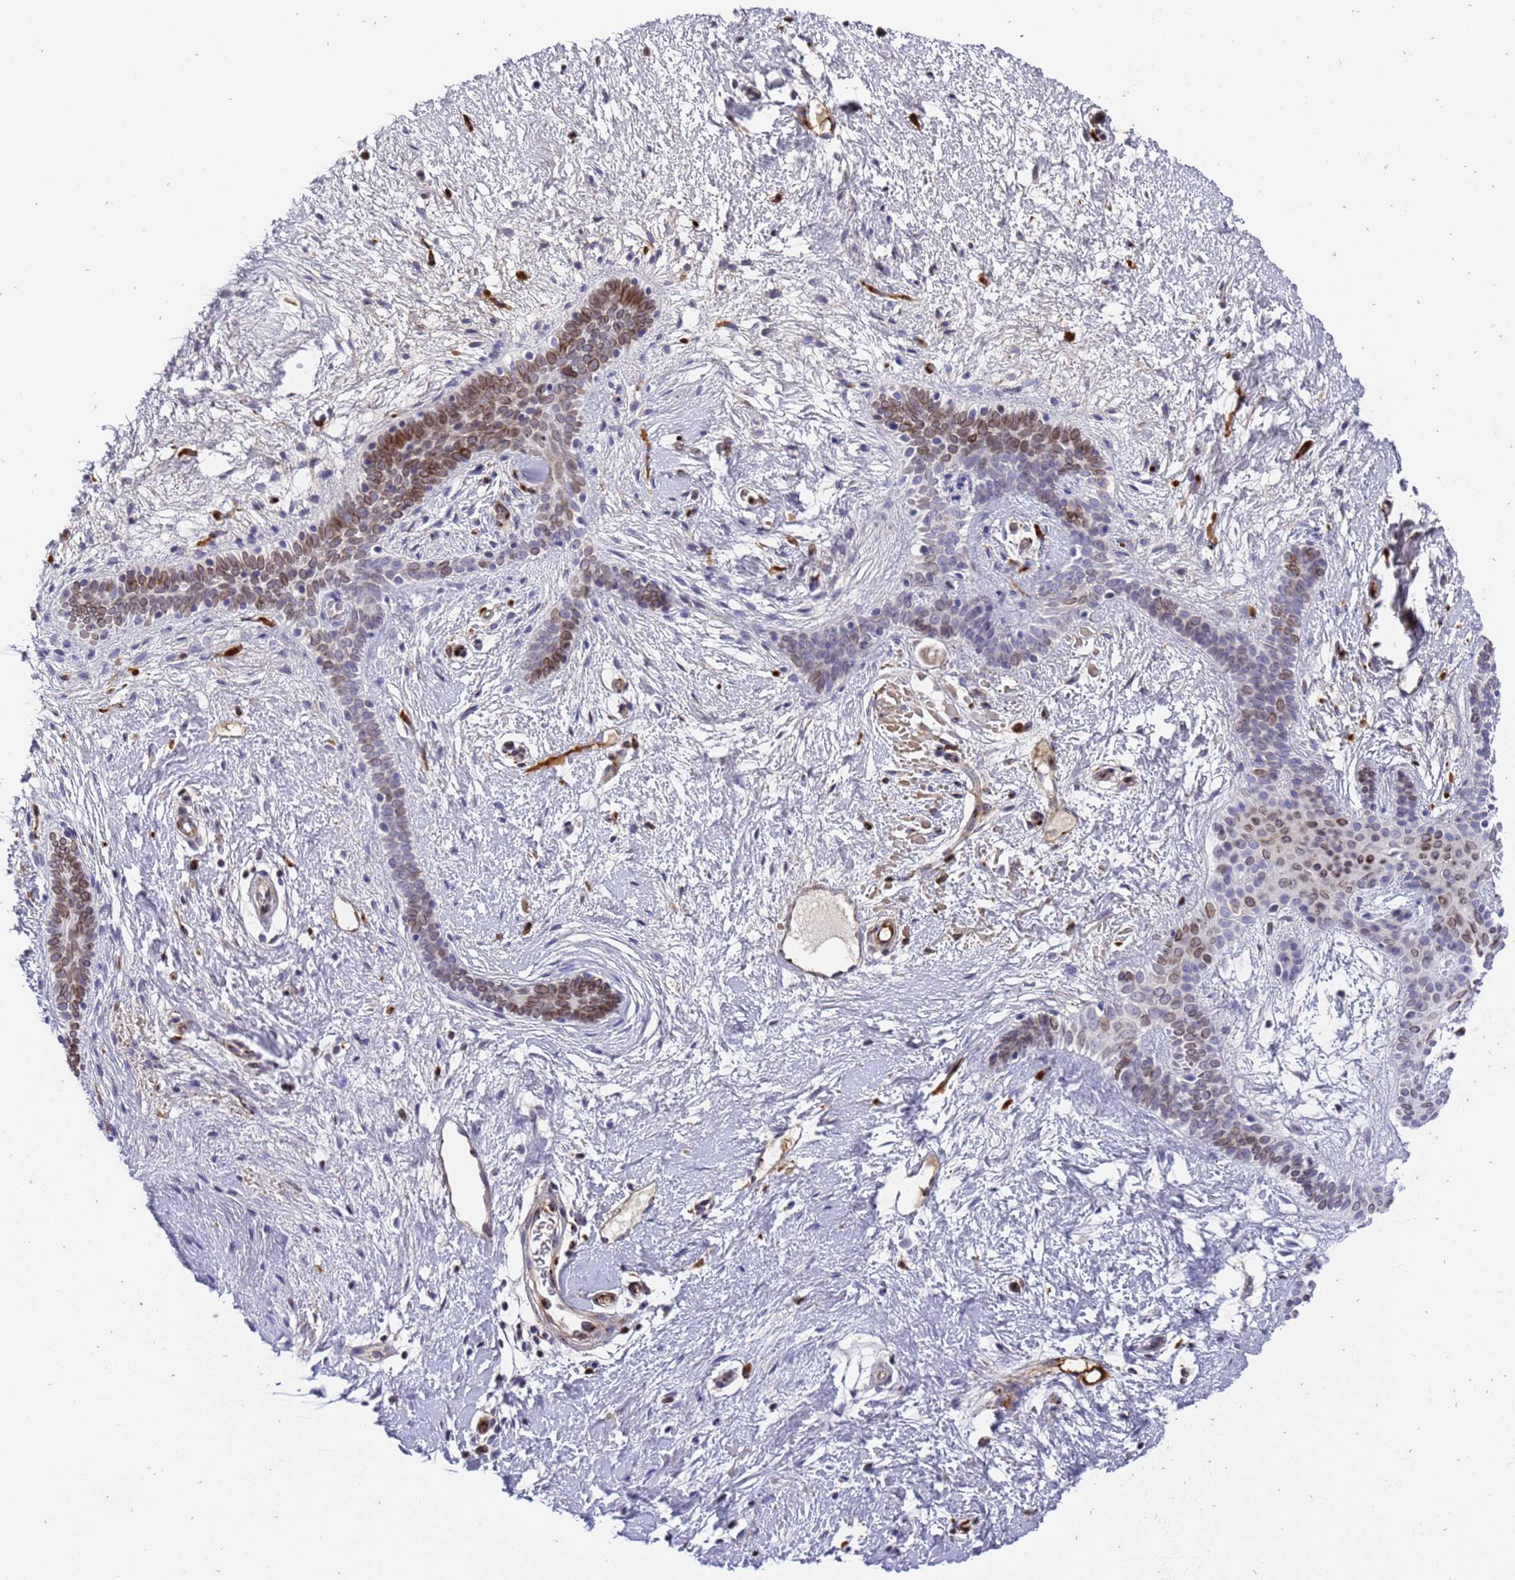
{"staining": {"intensity": "moderate", "quantity": "25%-75%", "location": "cytoplasmic/membranous,nuclear"}, "tissue": "skin cancer", "cell_type": "Tumor cells", "image_type": "cancer", "snomed": [{"axis": "morphology", "description": "Basal cell carcinoma"}, {"axis": "topography", "description": "Skin"}], "caption": "IHC micrograph of basal cell carcinoma (skin) stained for a protein (brown), which demonstrates medium levels of moderate cytoplasmic/membranous and nuclear positivity in about 25%-75% of tumor cells.", "gene": "IGFBP7", "patient": {"sex": "male", "age": 78}}